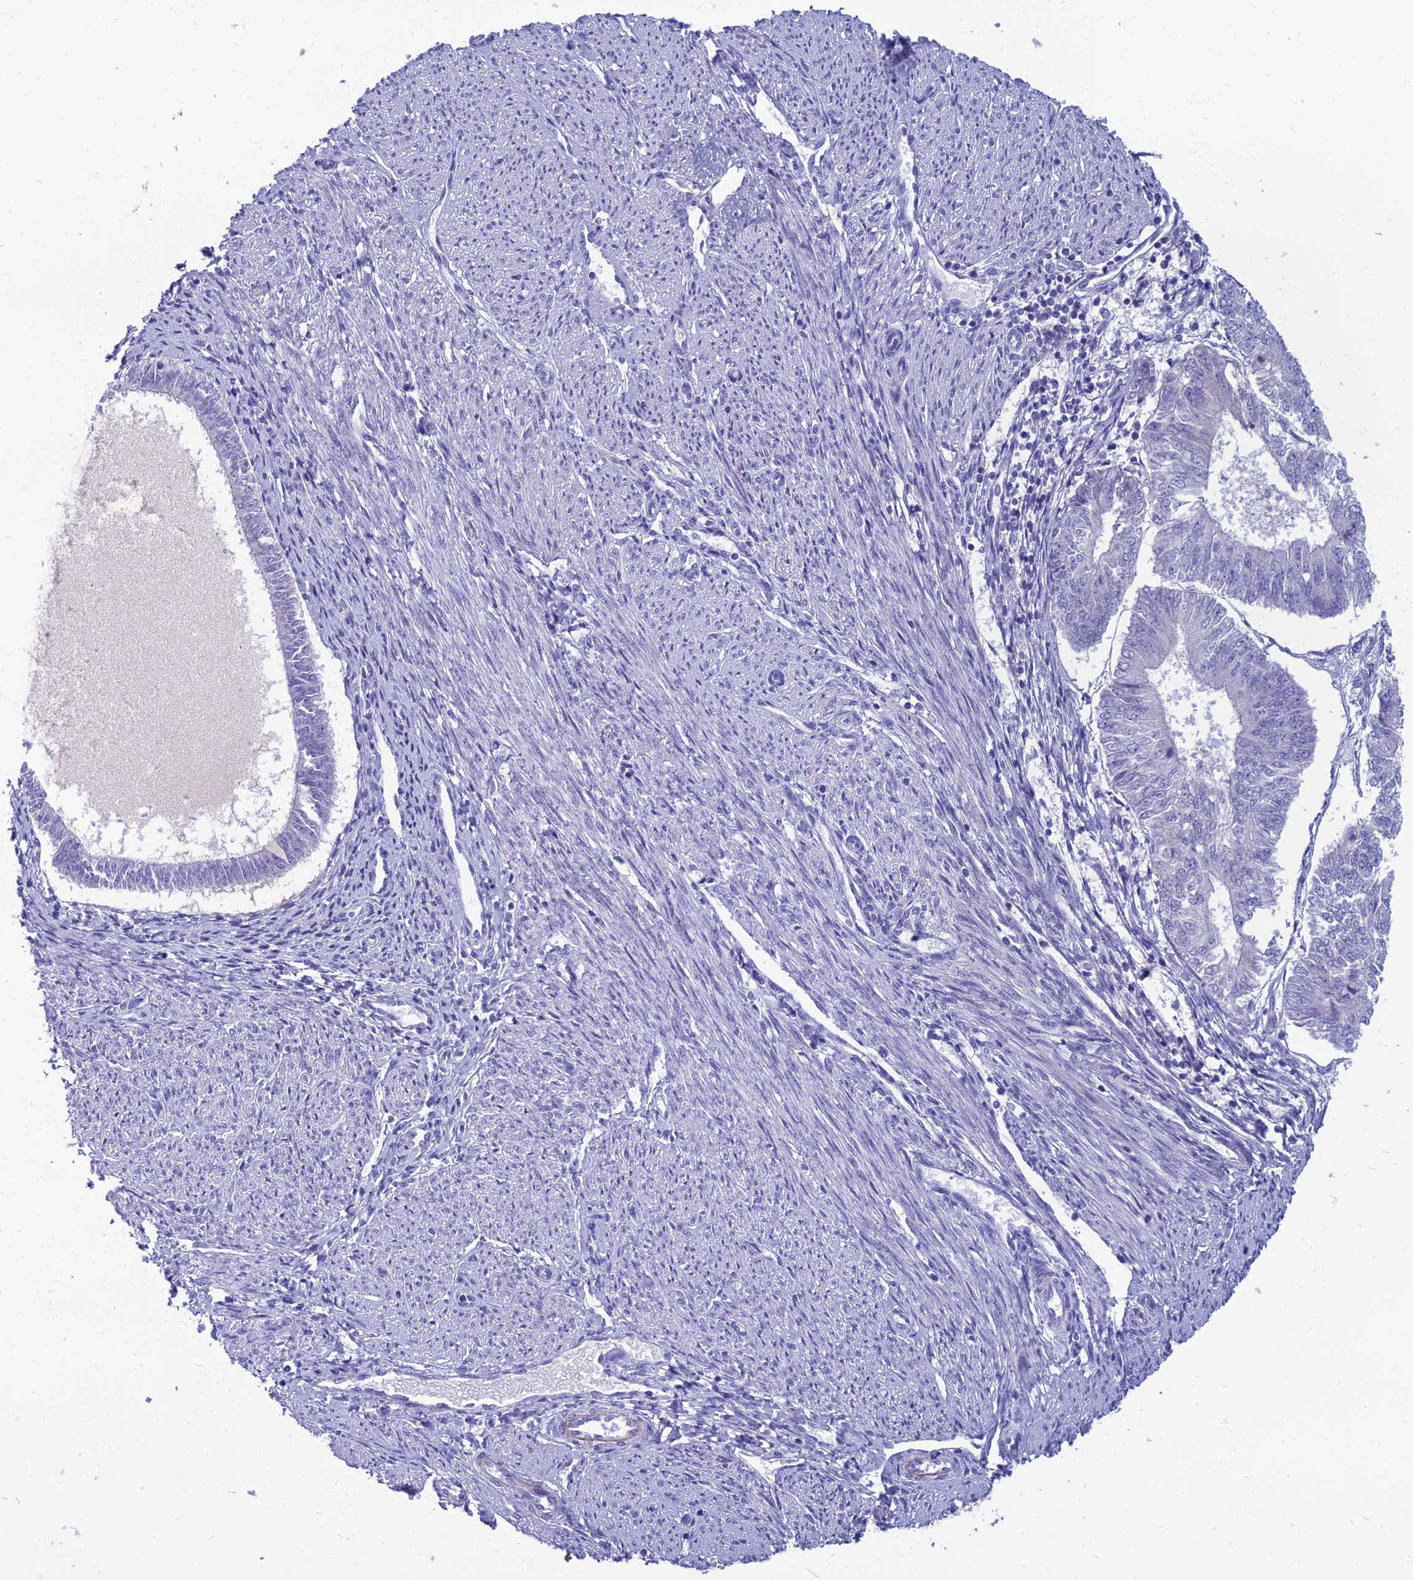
{"staining": {"intensity": "negative", "quantity": "none", "location": "none"}, "tissue": "endometrial cancer", "cell_type": "Tumor cells", "image_type": "cancer", "snomed": [{"axis": "morphology", "description": "Adenocarcinoma, NOS"}, {"axis": "topography", "description": "Endometrium"}], "caption": "Immunohistochemistry of human adenocarcinoma (endometrial) reveals no expression in tumor cells.", "gene": "SPTLC3", "patient": {"sex": "female", "age": 58}}